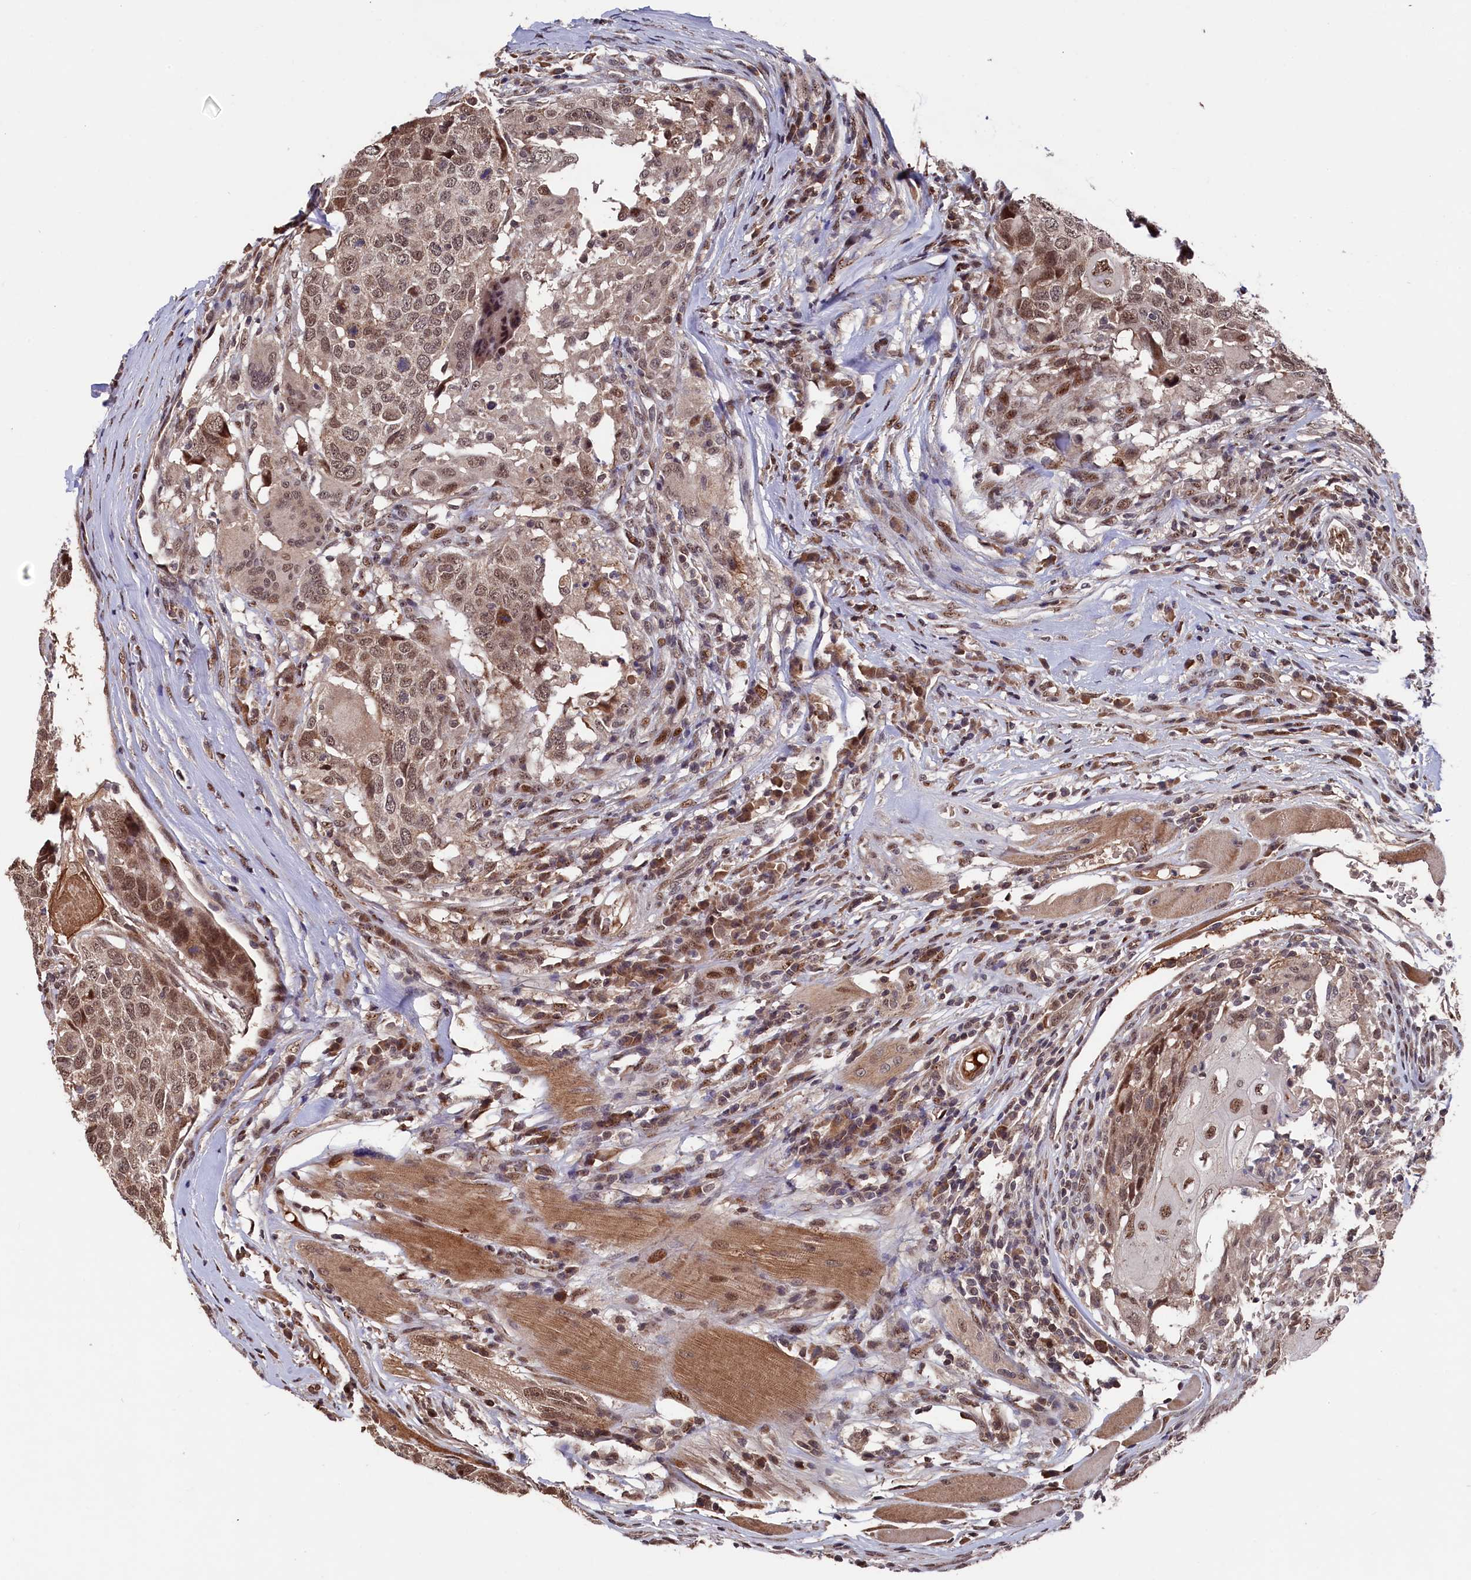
{"staining": {"intensity": "moderate", "quantity": ">75%", "location": "nuclear"}, "tissue": "head and neck cancer", "cell_type": "Tumor cells", "image_type": "cancer", "snomed": [{"axis": "morphology", "description": "Squamous cell carcinoma, NOS"}, {"axis": "topography", "description": "Head-Neck"}], "caption": "Moderate nuclear expression for a protein is seen in approximately >75% of tumor cells of head and neck cancer (squamous cell carcinoma) using immunohistochemistry.", "gene": "CLPX", "patient": {"sex": "male", "age": 66}}